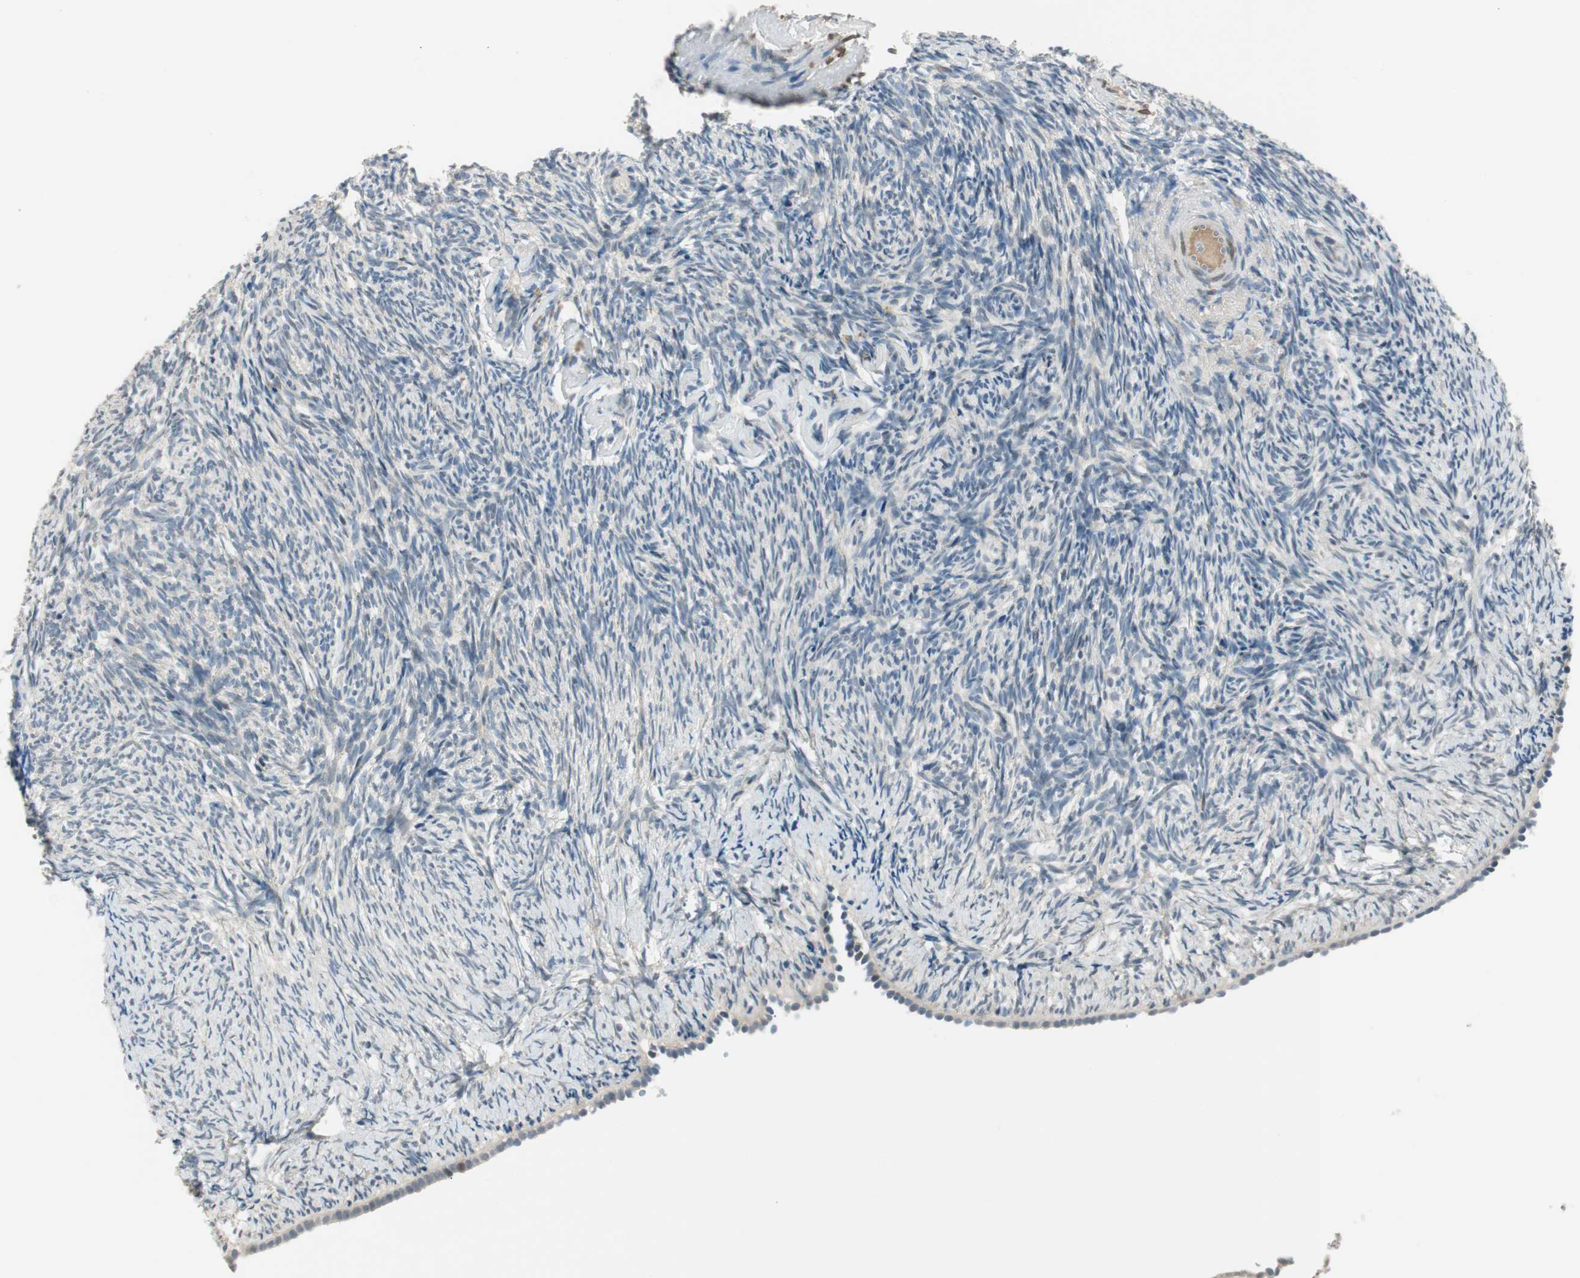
{"staining": {"intensity": "negative", "quantity": "none", "location": "none"}, "tissue": "ovary", "cell_type": "Ovarian stroma cells", "image_type": "normal", "snomed": [{"axis": "morphology", "description": "Normal tissue, NOS"}, {"axis": "topography", "description": "Ovary"}], "caption": "High magnification brightfield microscopy of benign ovary stained with DAB (3,3'-diaminobenzidine) (brown) and counterstained with hematoxylin (blue): ovarian stroma cells show no significant positivity. (DAB (3,3'-diaminobenzidine) immunohistochemistry (IHC) with hematoxylin counter stain).", "gene": "PCDHB15", "patient": {"sex": "female", "age": 60}}